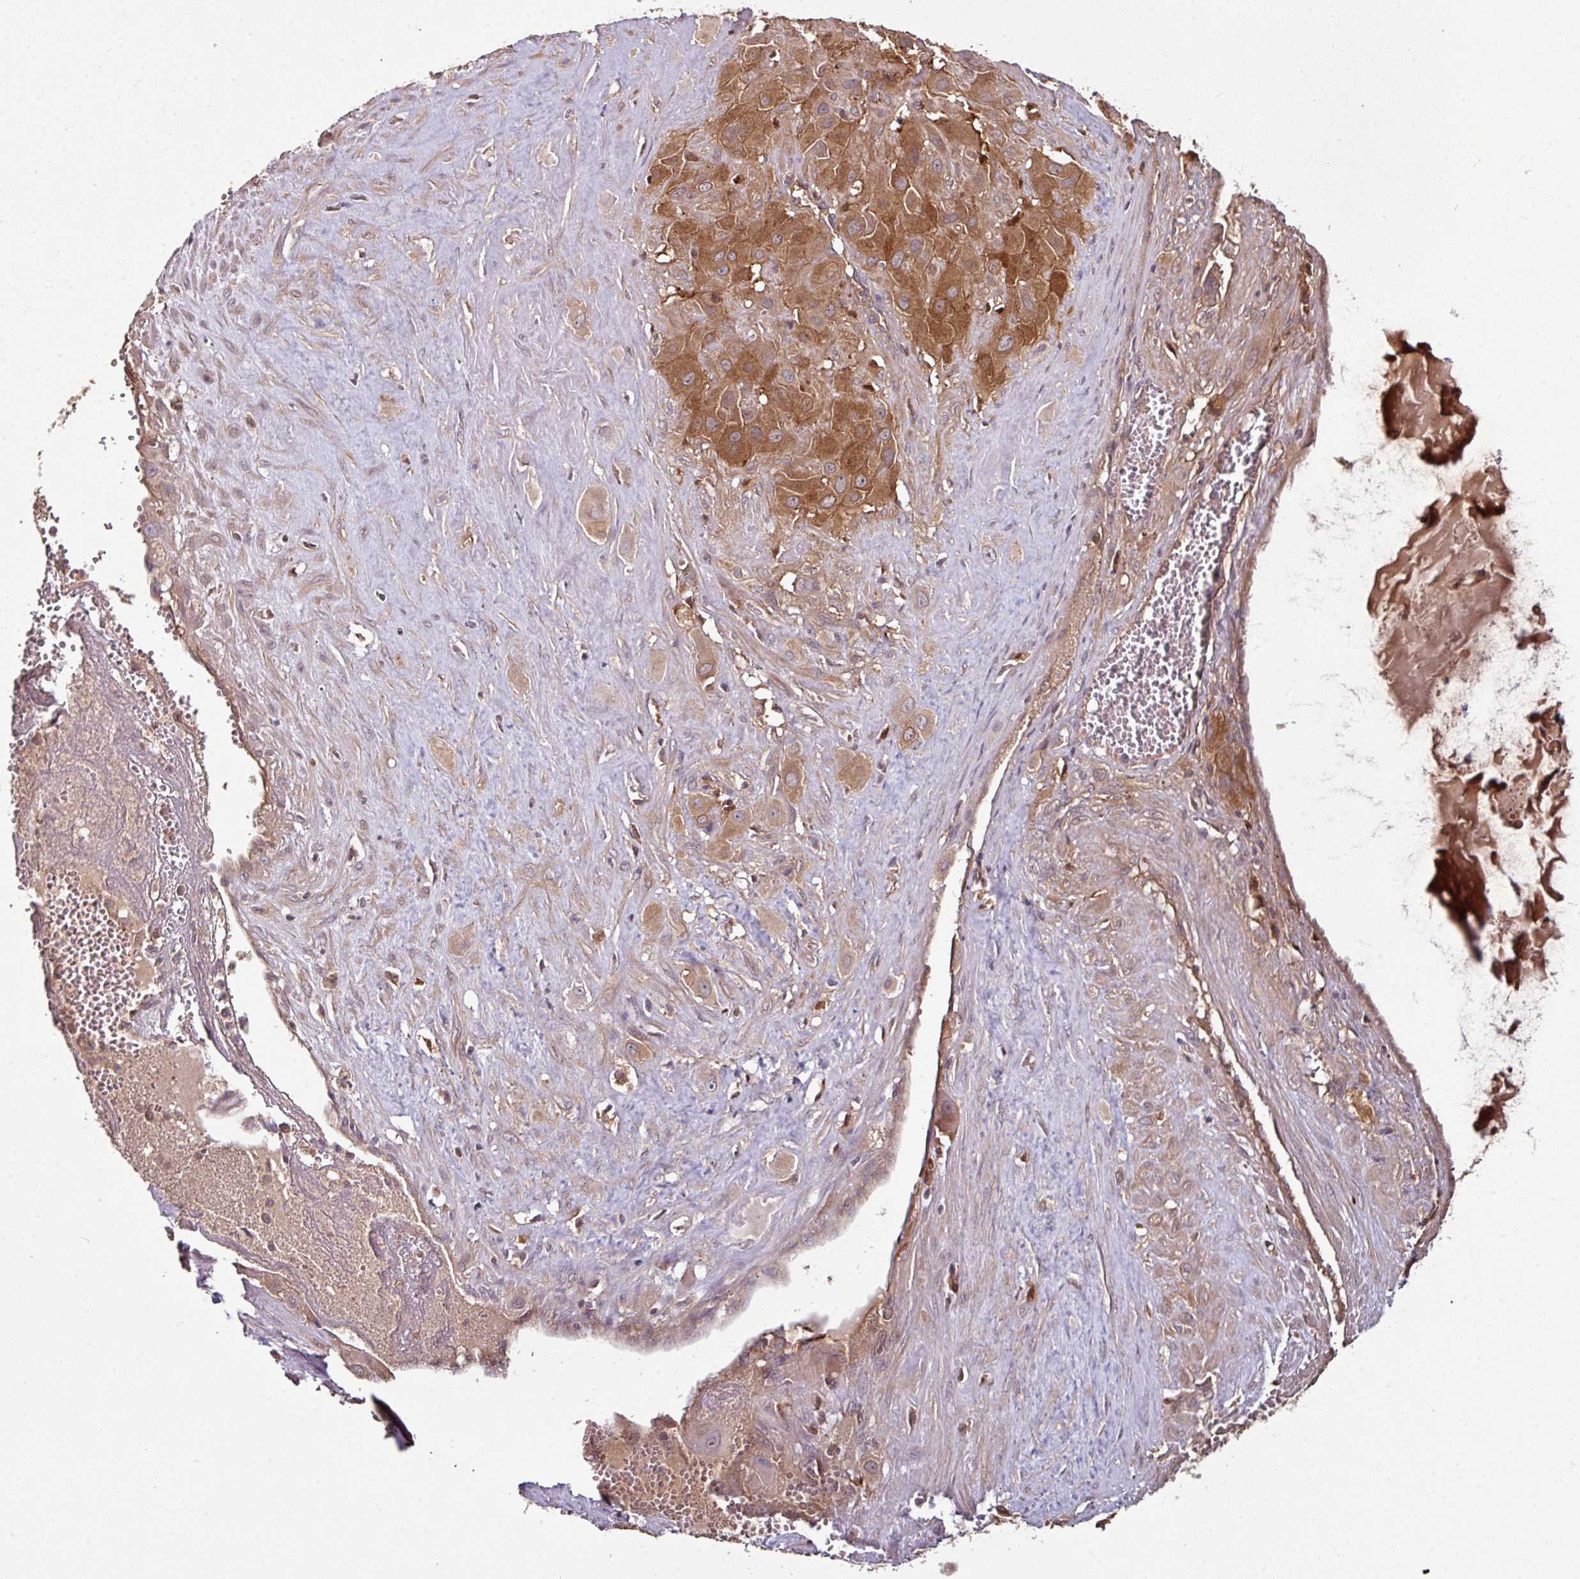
{"staining": {"intensity": "strong", "quantity": ">75%", "location": "cytoplasmic/membranous"}, "tissue": "cervical cancer", "cell_type": "Tumor cells", "image_type": "cancer", "snomed": [{"axis": "morphology", "description": "Squamous cell carcinoma, NOS"}, {"axis": "topography", "description": "Cervix"}], "caption": "Protein expression analysis of human cervical squamous cell carcinoma reveals strong cytoplasmic/membranous staining in approximately >75% of tumor cells. Using DAB (3,3'-diaminobenzidine) (brown) and hematoxylin (blue) stains, captured at high magnification using brightfield microscopy.", "gene": "GNPDA1", "patient": {"sex": "female", "age": 34}}